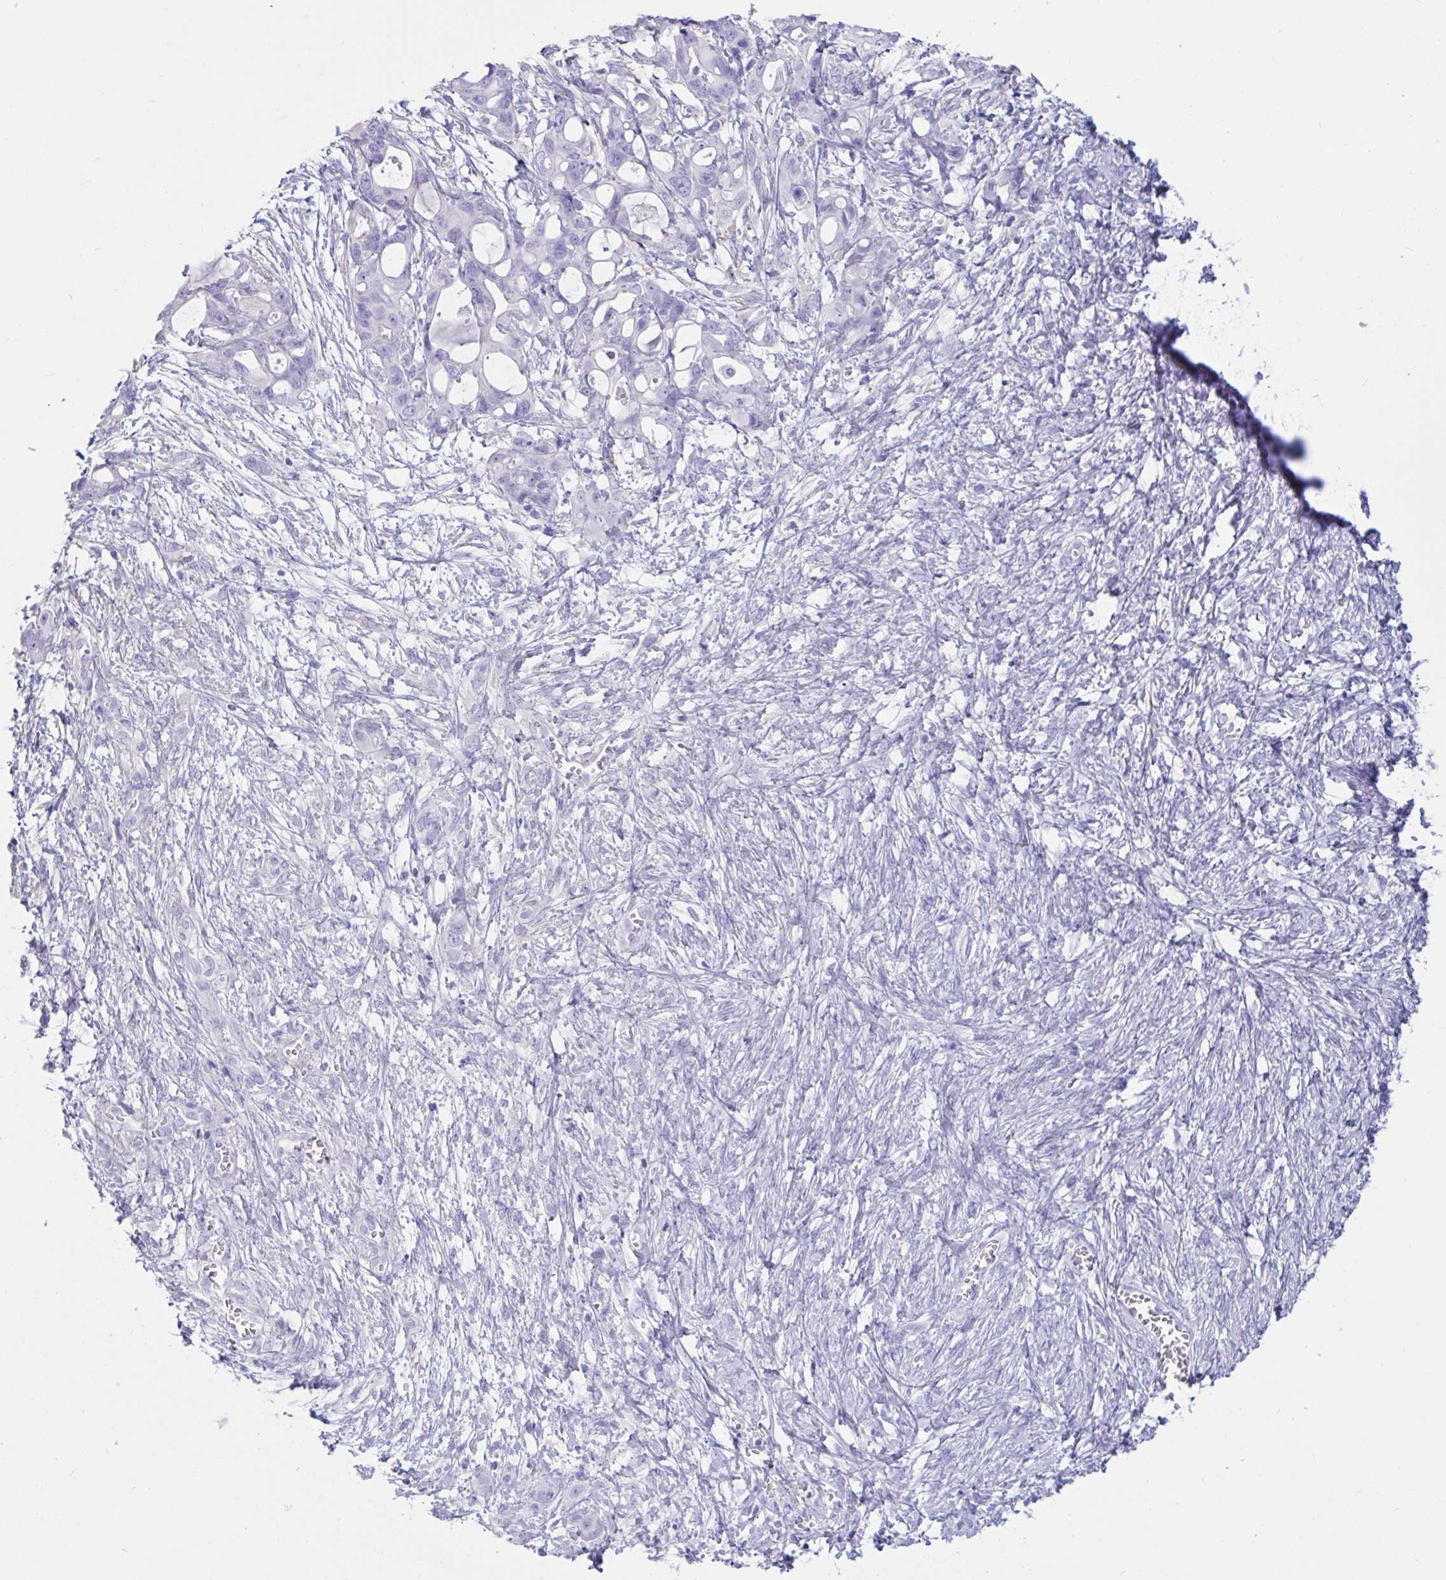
{"staining": {"intensity": "negative", "quantity": "none", "location": "none"}, "tissue": "ovarian cancer", "cell_type": "Tumor cells", "image_type": "cancer", "snomed": [{"axis": "morphology", "description": "Cystadenocarcinoma, mucinous, NOS"}, {"axis": "topography", "description": "Ovary"}], "caption": "This is an IHC micrograph of human ovarian cancer (mucinous cystadenocarcinoma). There is no staining in tumor cells.", "gene": "TNNC1", "patient": {"sex": "female", "age": 70}}